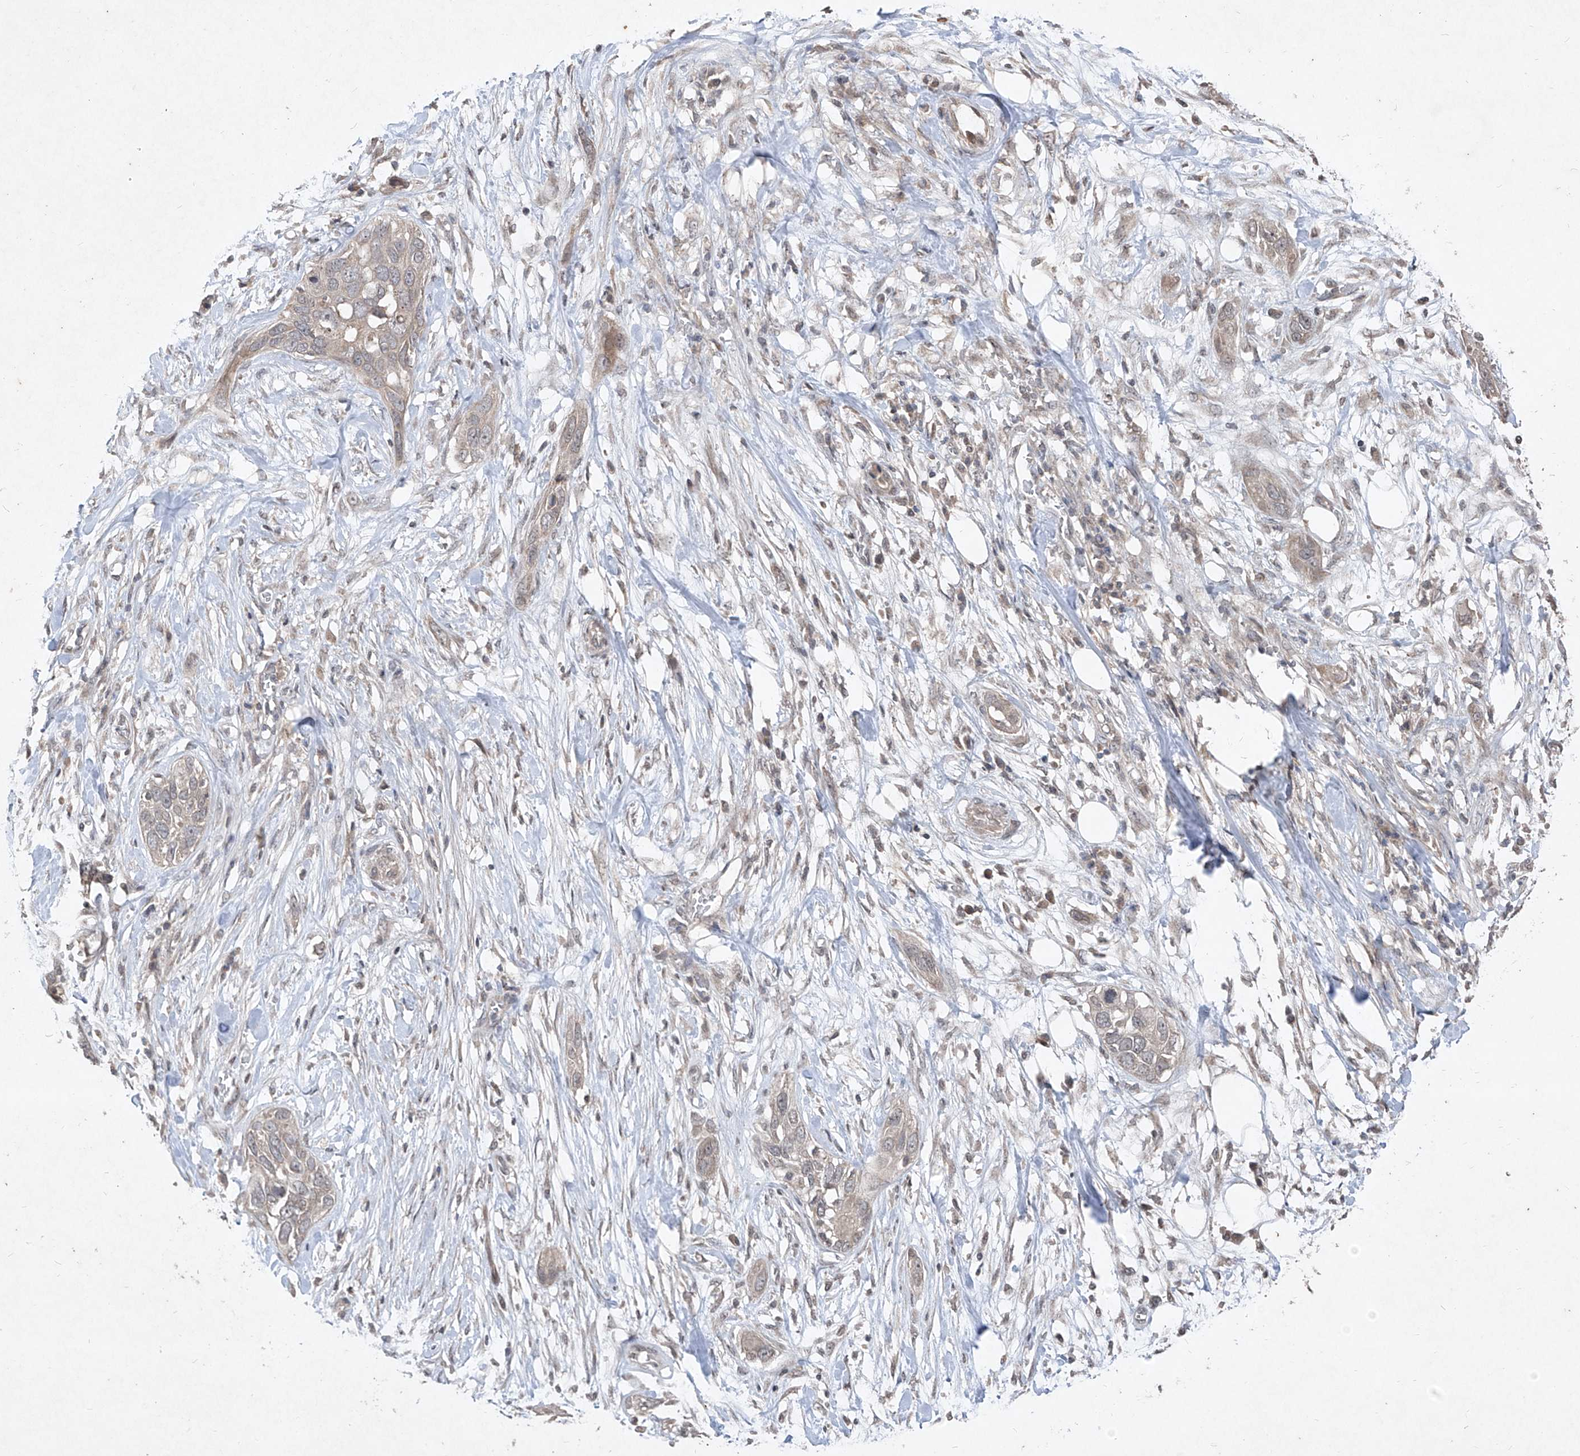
{"staining": {"intensity": "weak", "quantity": "25%-75%", "location": "cytoplasmic/membranous"}, "tissue": "pancreatic cancer", "cell_type": "Tumor cells", "image_type": "cancer", "snomed": [{"axis": "morphology", "description": "Adenocarcinoma, NOS"}, {"axis": "topography", "description": "Pancreas"}], "caption": "A photomicrograph showing weak cytoplasmic/membranous positivity in about 25%-75% of tumor cells in adenocarcinoma (pancreatic), as visualized by brown immunohistochemical staining.", "gene": "ABCD3", "patient": {"sex": "female", "age": 60}}